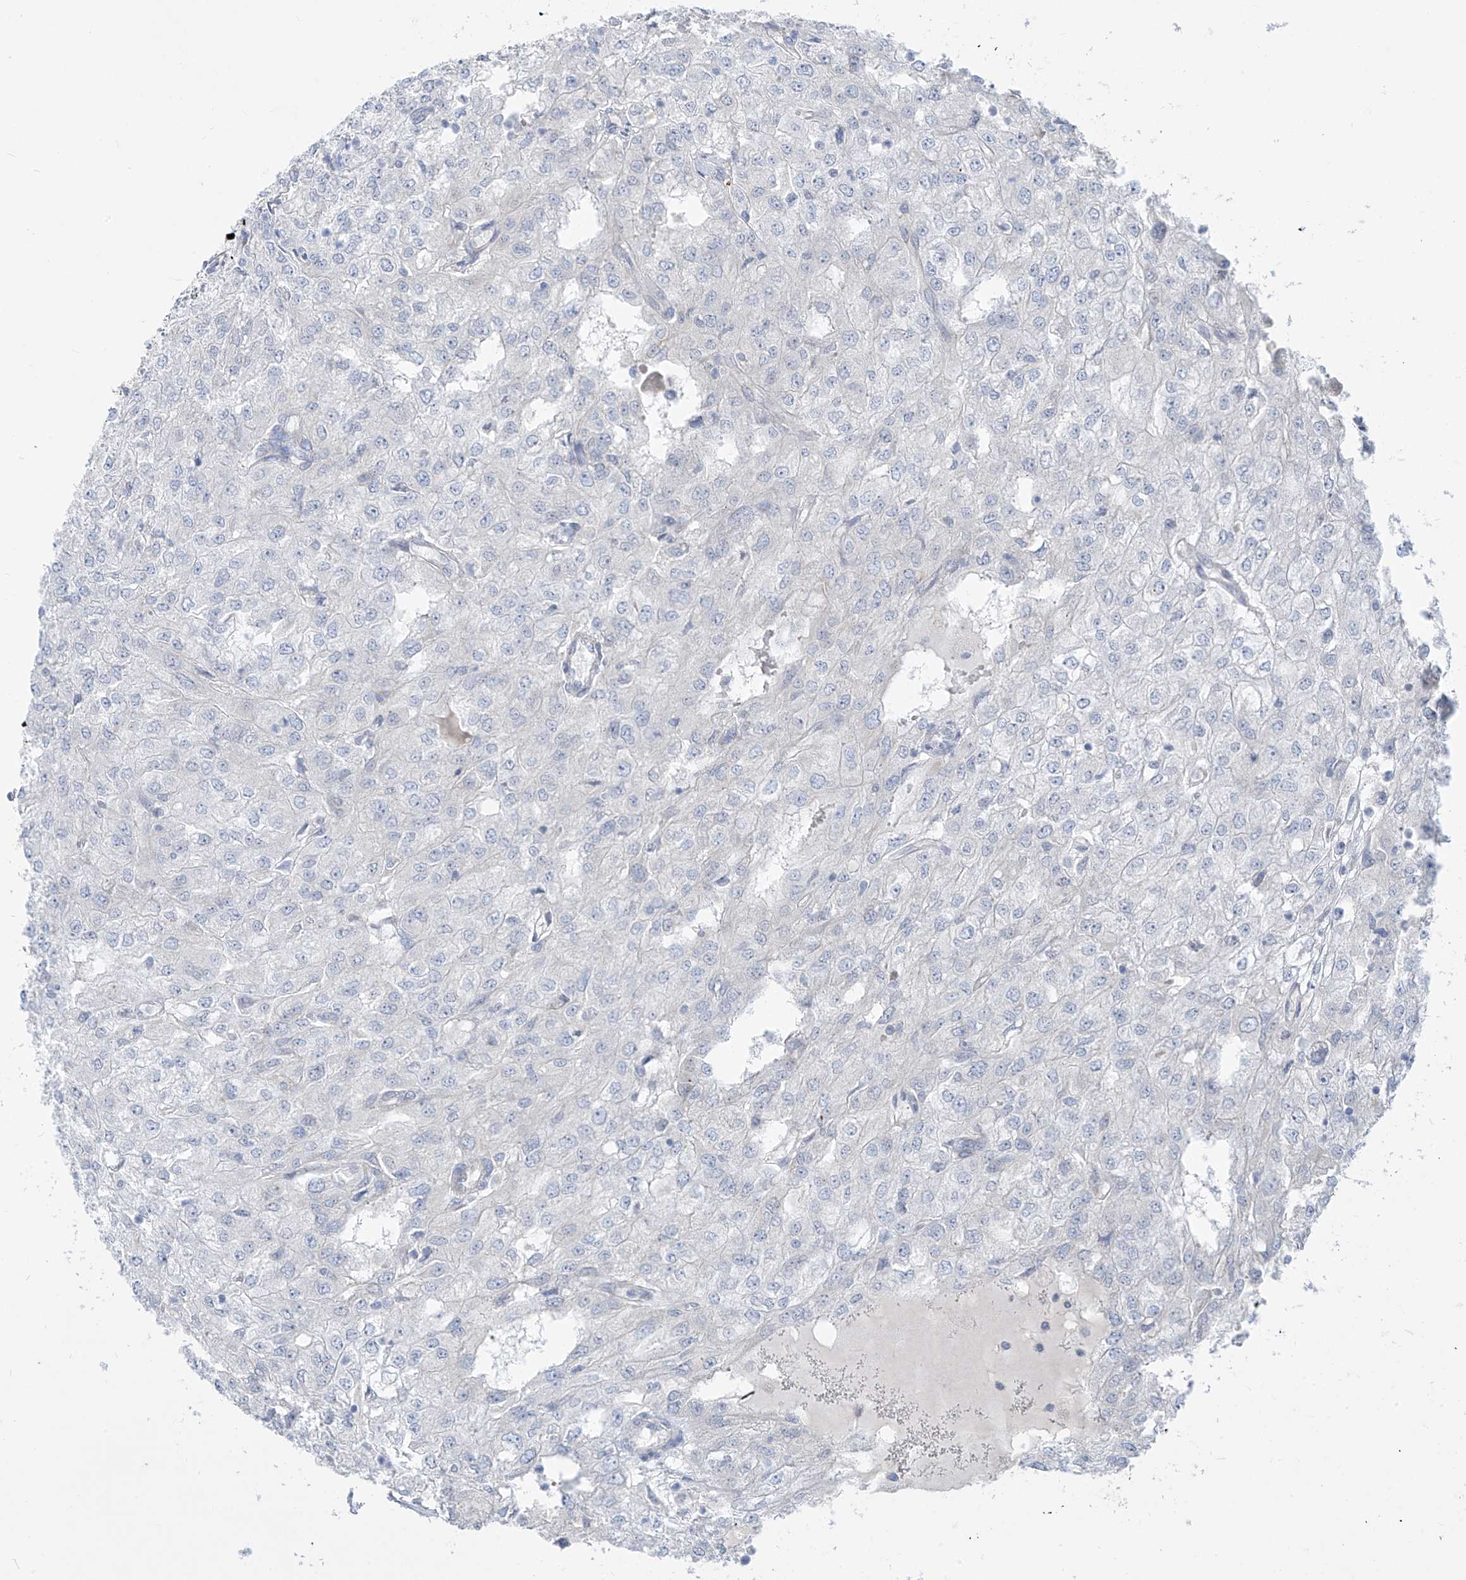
{"staining": {"intensity": "negative", "quantity": "none", "location": "none"}, "tissue": "renal cancer", "cell_type": "Tumor cells", "image_type": "cancer", "snomed": [{"axis": "morphology", "description": "Adenocarcinoma, NOS"}, {"axis": "topography", "description": "Kidney"}], "caption": "Immunohistochemistry of human renal cancer displays no positivity in tumor cells.", "gene": "KRTAP25-1", "patient": {"sex": "female", "age": 54}}